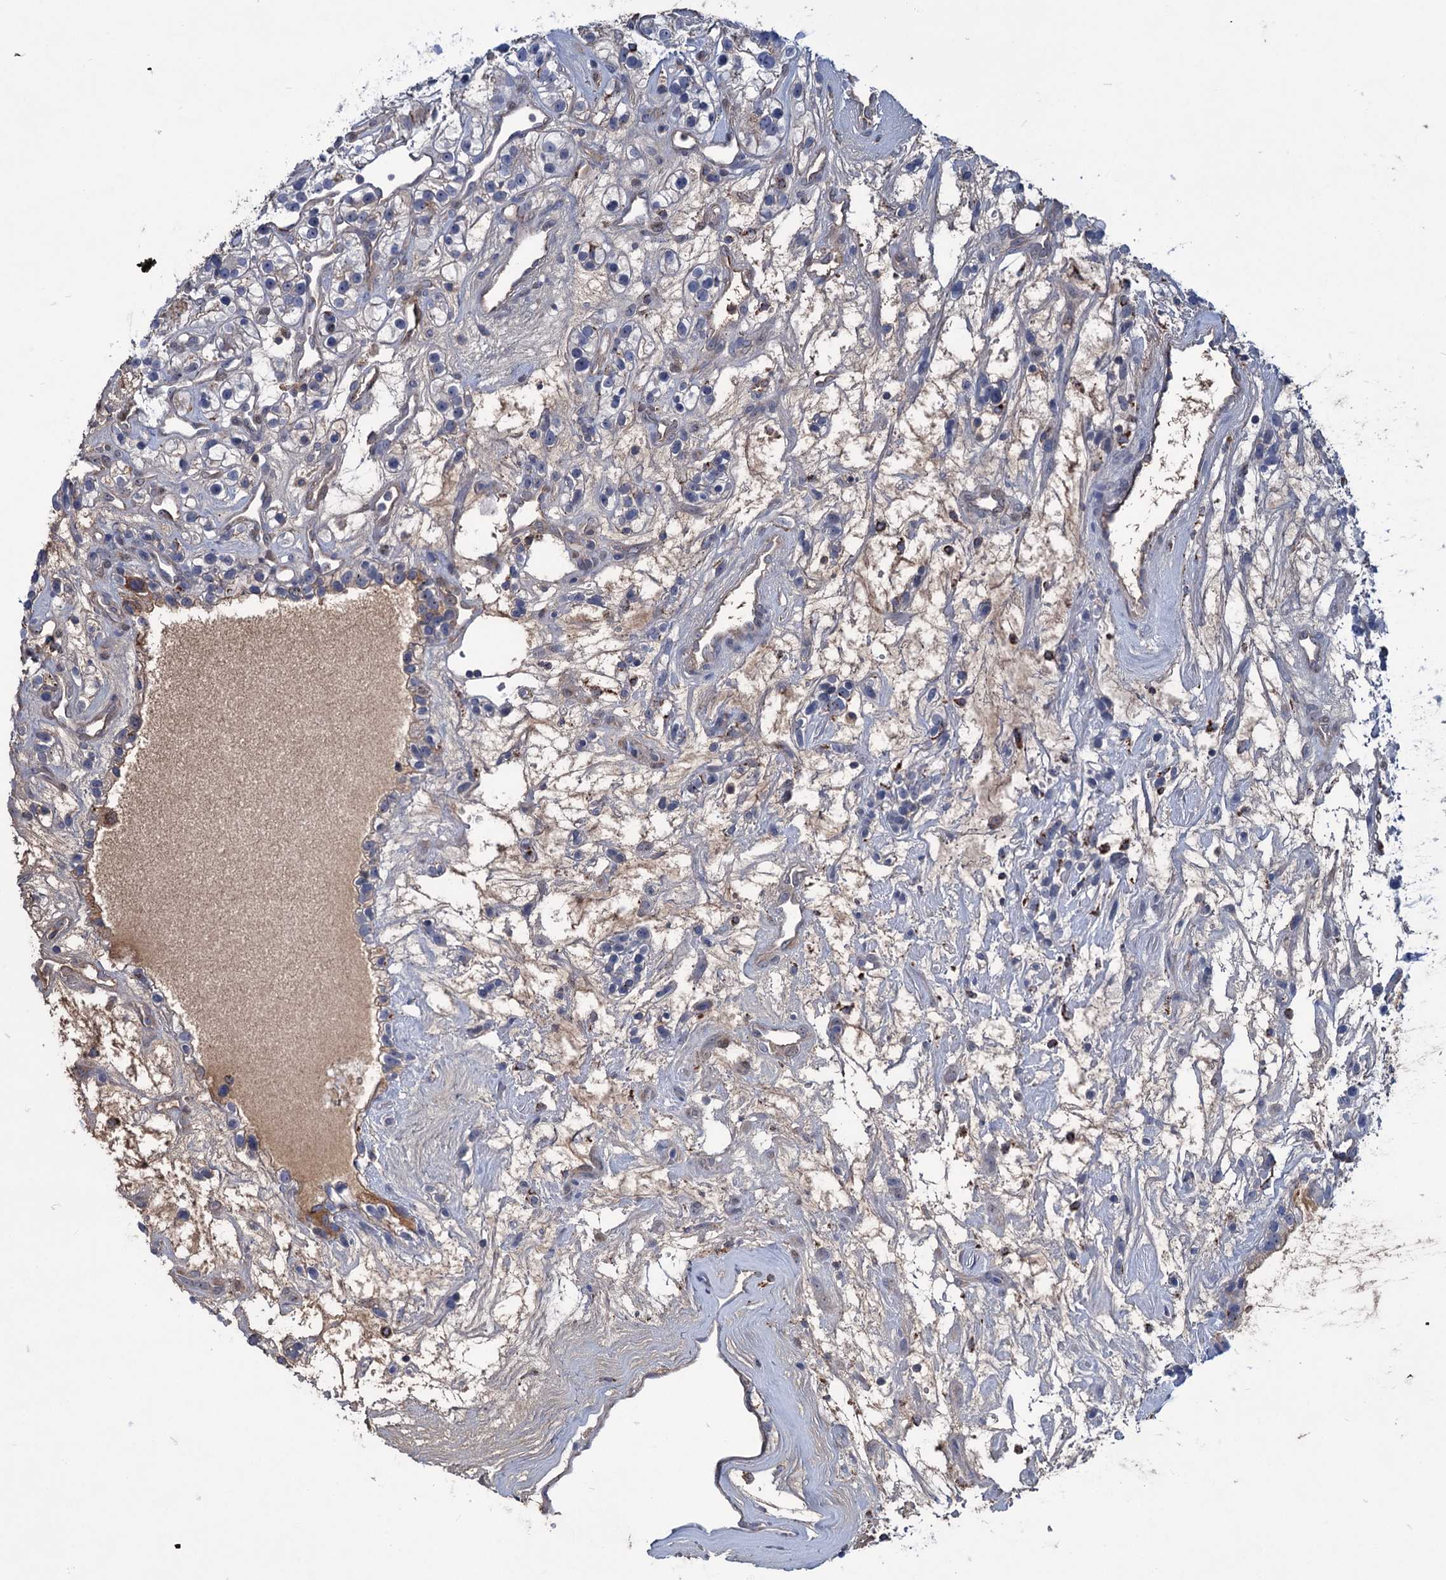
{"staining": {"intensity": "weak", "quantity": "<25%", "location": "cytoplasmic/membranous"}, "tissue": "renal cancer", "cell_type": "Tumor cells", "image_type": "cancer", "snomed": [{"axis": "morphology", "description": "Adenocarcinoma, NOS"}, {"axis": "topography", "description": "Kidney"}], "caption": "Tumor cells show no significant protein staining in renal cancer (adenocarcinoma). The staining is performed using DAB brown chromogen with nuclei counter-stained in using hematoxylin.", "gene": "LPIN1", "patient": {"sex": "female", "age": 57}}